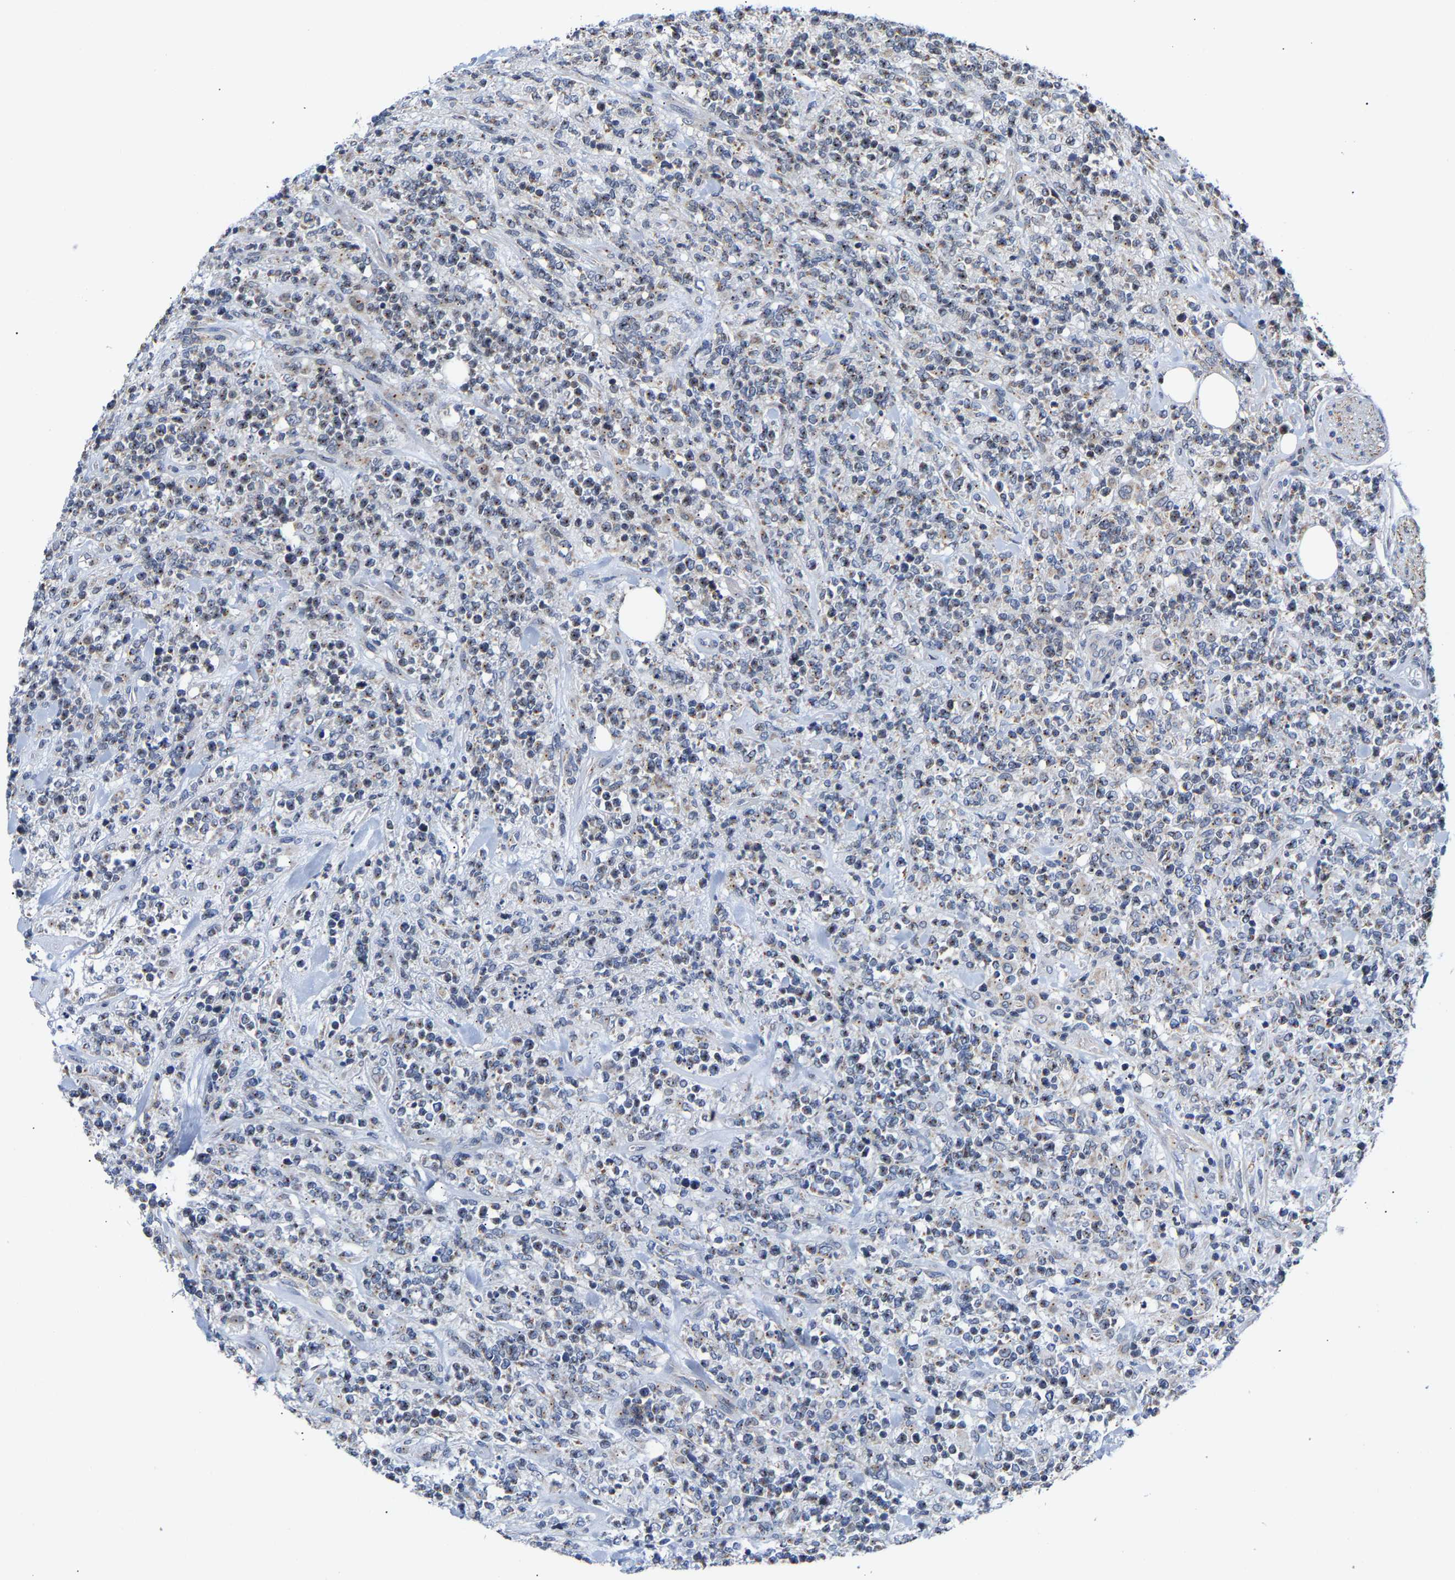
{"staining": {"intensity": "moderate", "quantity": "<25%", "location": "cytoplasmic/membranous"}, "tissue": "lymphoma", "cell_type": "Tumor cells", "image_type": "cancer", "snomed": [{"axis": "morphology", "description": "Malignant lymphoma, non-Hodgkin's type, High grade"}, {"axis": "topography", "description": "Soft tissue"}], "caption": "Immunohistochemistry (DAB (3,3'-diaminobenzidine)) staining of high-grade malignant lymphoma, non-Hodgkin's type demonstrates moderate cytoplasmic/membranous protein staining in approximately <25% of tumor cells.", "gene": "PCNT", "patient": {"sex": "male", "age": 18}}